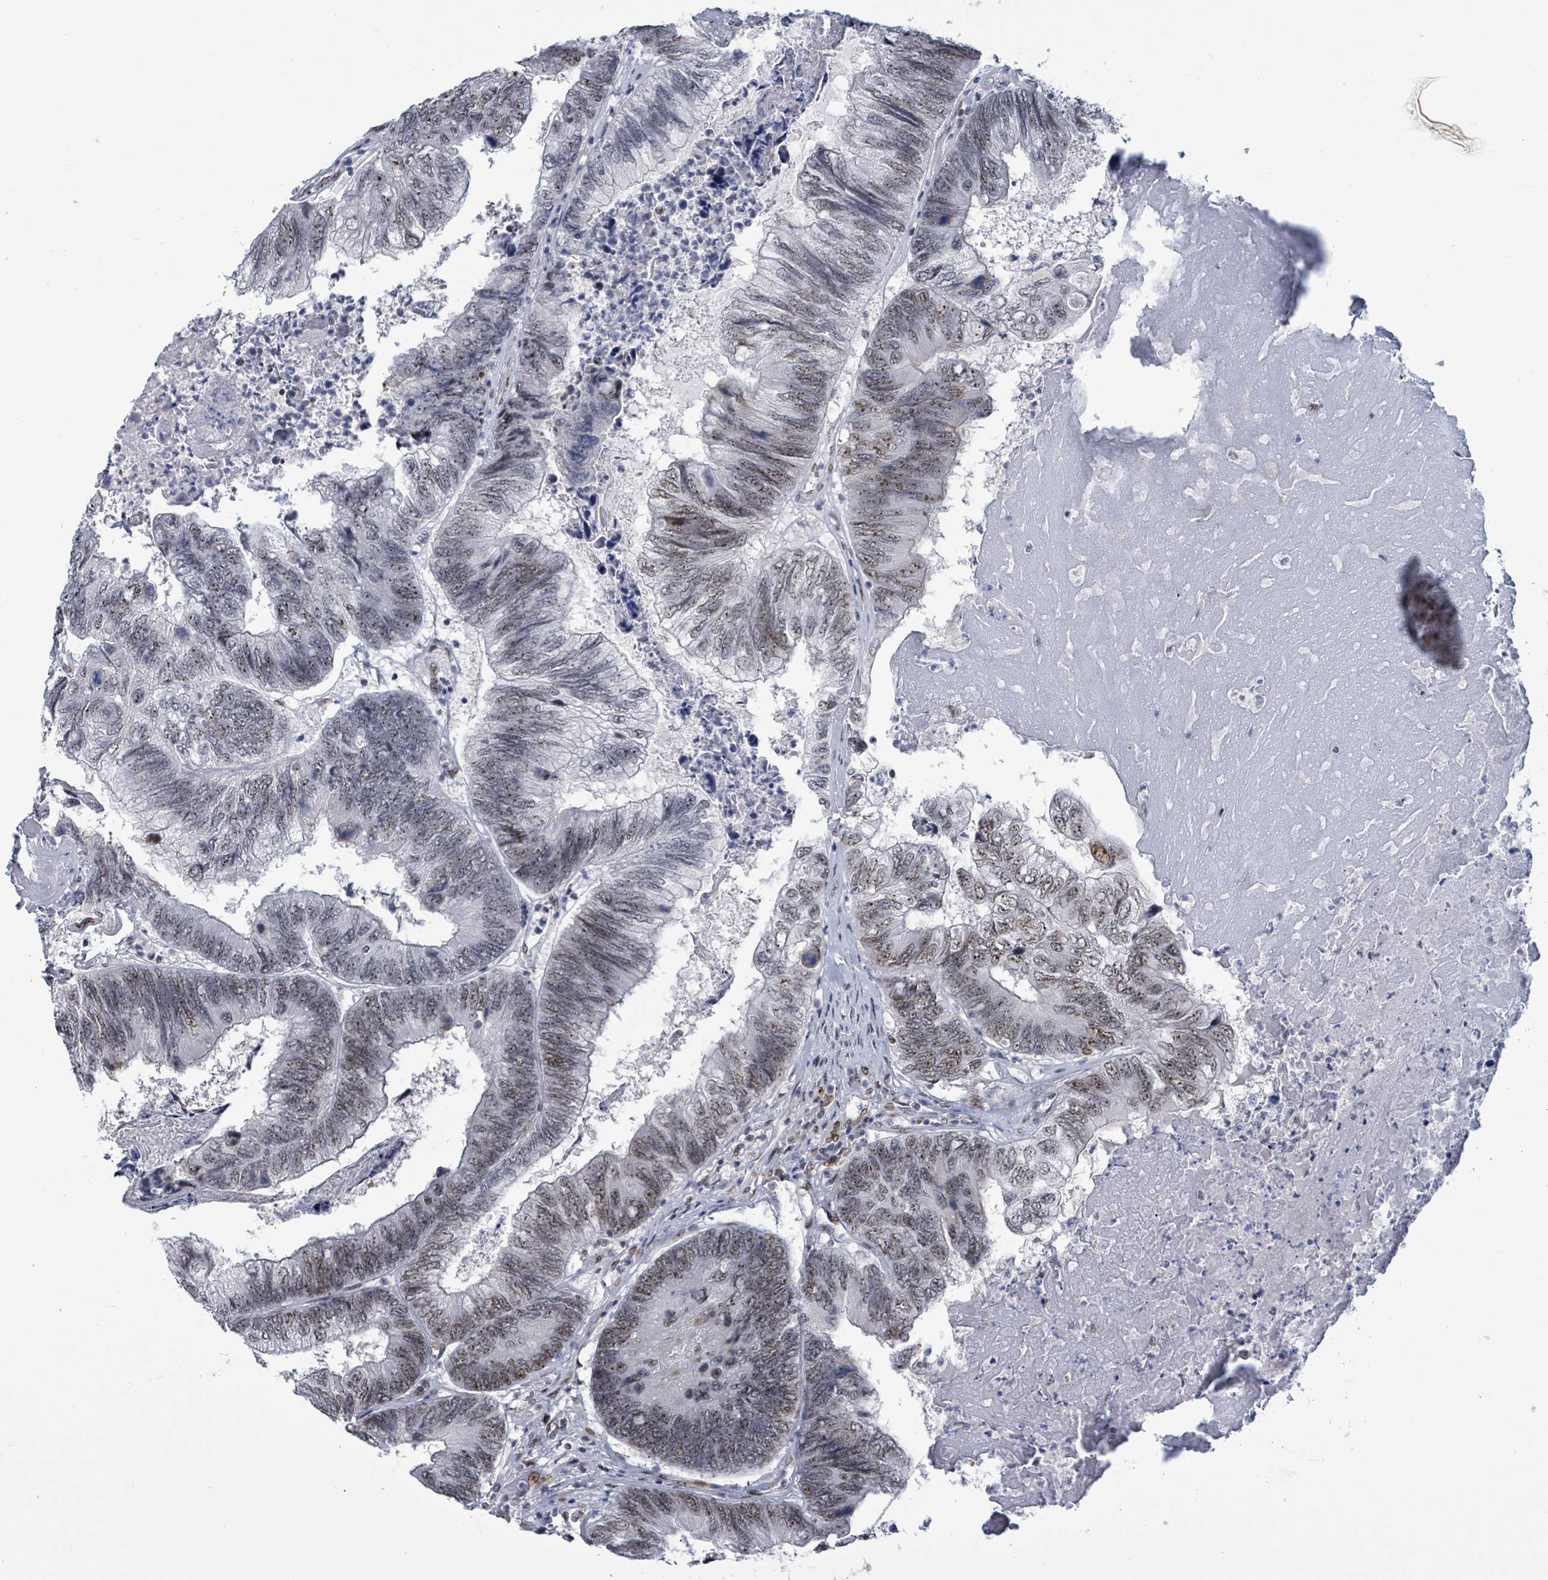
{"staining": {"intensity": "strong", "quantity": "25%-75%", "location": "nuclear"}, "tissue": "colorectal cancer", "cell_type": "Tumor cells", "image_type": "cancer", "snomed": [{"axis": "morphology", "description": "Adenocarcinoma, NOS"}, {"axis": "topography", "description": "Colon"}], "caption": "Immunohistochemistry (IHC) of human colorectal cancer (adenocarcinoma) shows high levels of strong nuclear positivity in approximately 25%-75% of tumor cells. Using DAB (3,3'-diaminobenzidine) (brown) and hematoxylin (blue) stains, captured at high magnification using brightfield microscopy.", "gene": "RRN3", "patient": {"sex": "female", "age": 67}}